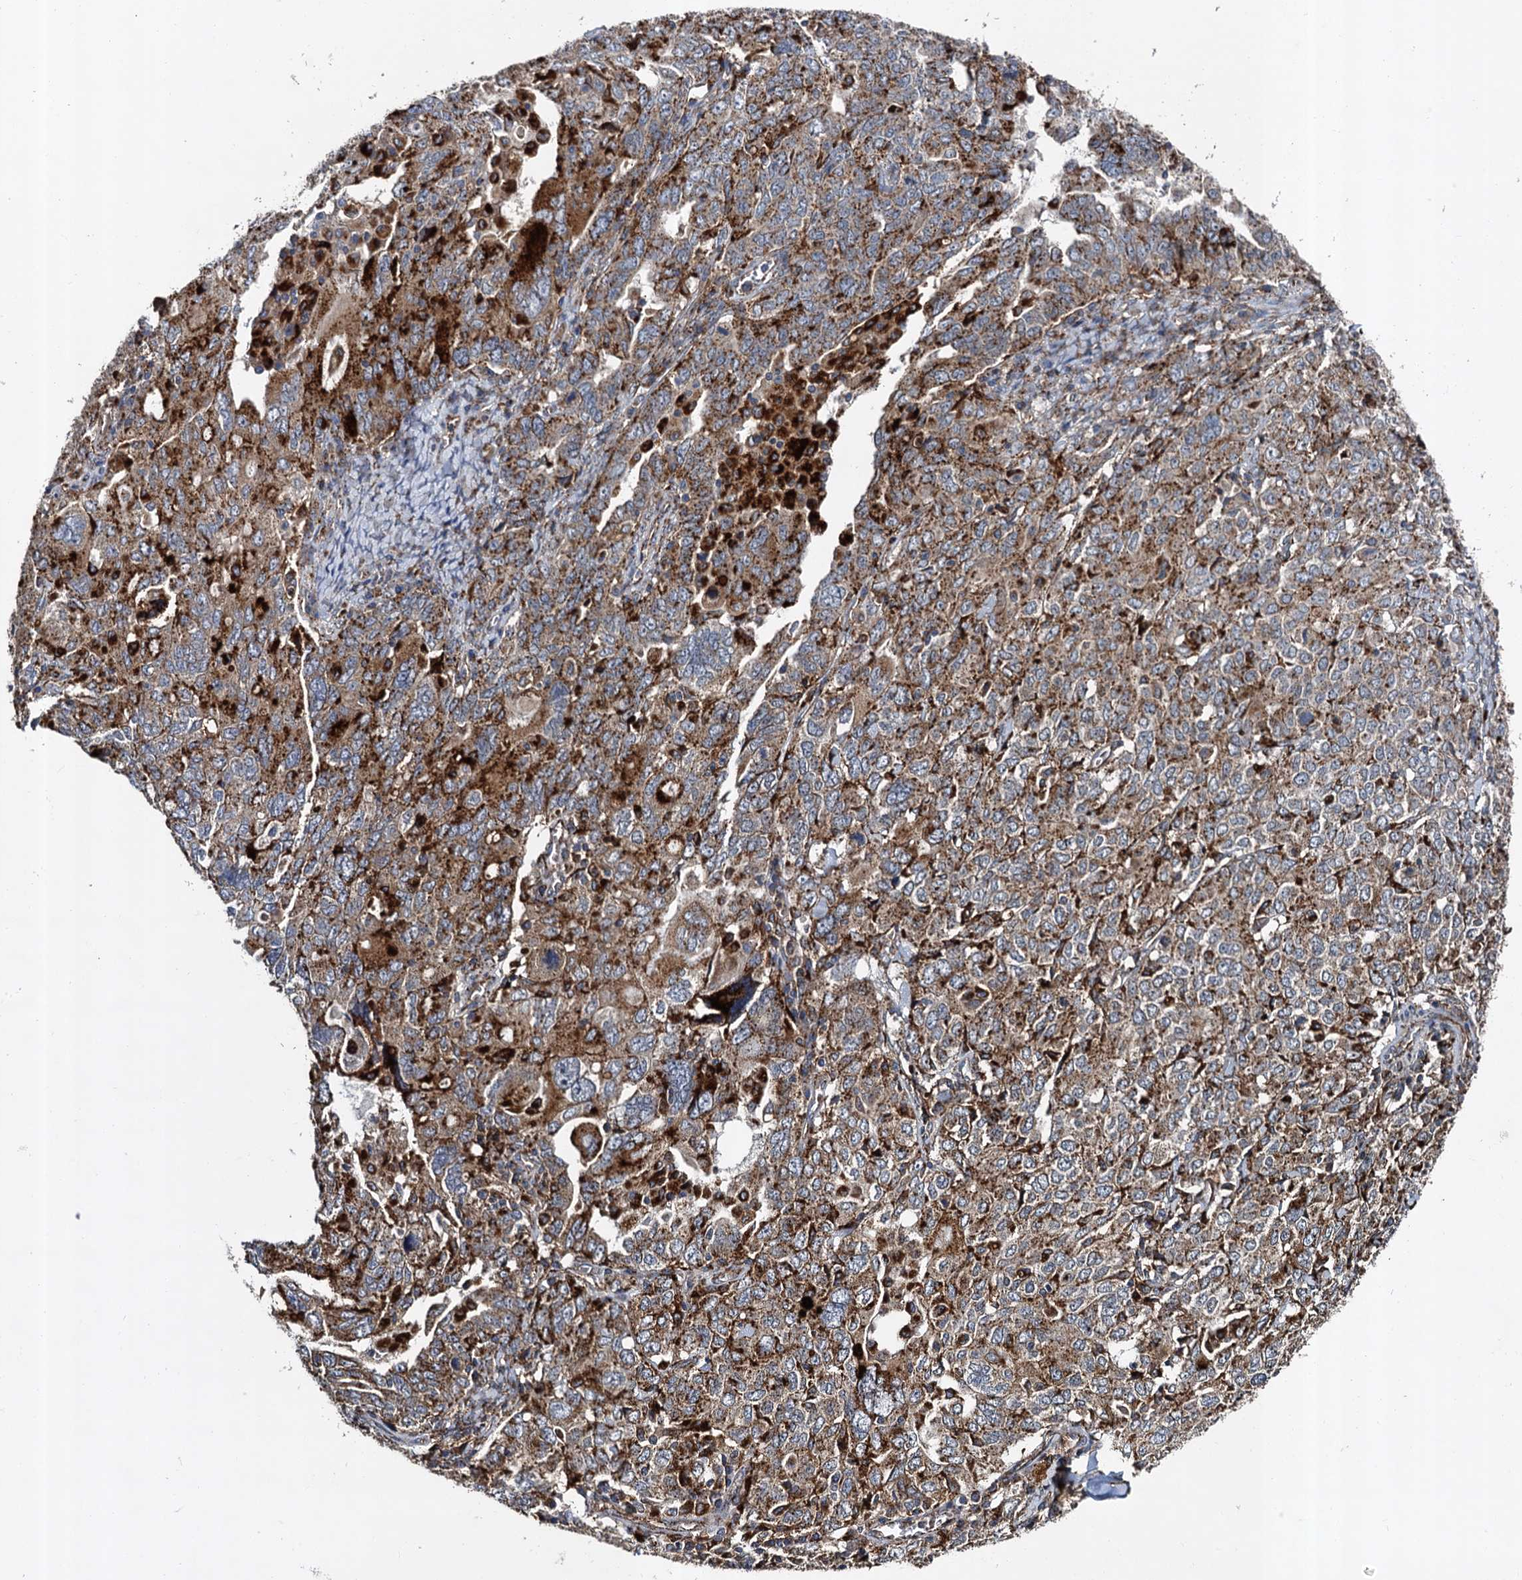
{"staining": {"intensity": "strong", "quantity": "25%-75%", "location": "cytoplasmic/membranous"}, "tissue": "ovarian cancer", "cell_type": "Tumor cells", "image_type": "cancer", "snomed": [{"axis": "morphology", "description": "Carcinoma, endometroid"}, {"axis": "topography", "description": "Ovary"}], "caption": "High-power microscopy captured an immunohistochemistry photomicrograph of ovarian endometroid carcinoma, revealing strong cytoplasmic/membranous expression in approximately 25%-75% of tumor cells. Nuclei are stained in blue.", "gene": "GBA1", "patient": {"sex": "female", "age": 62}}